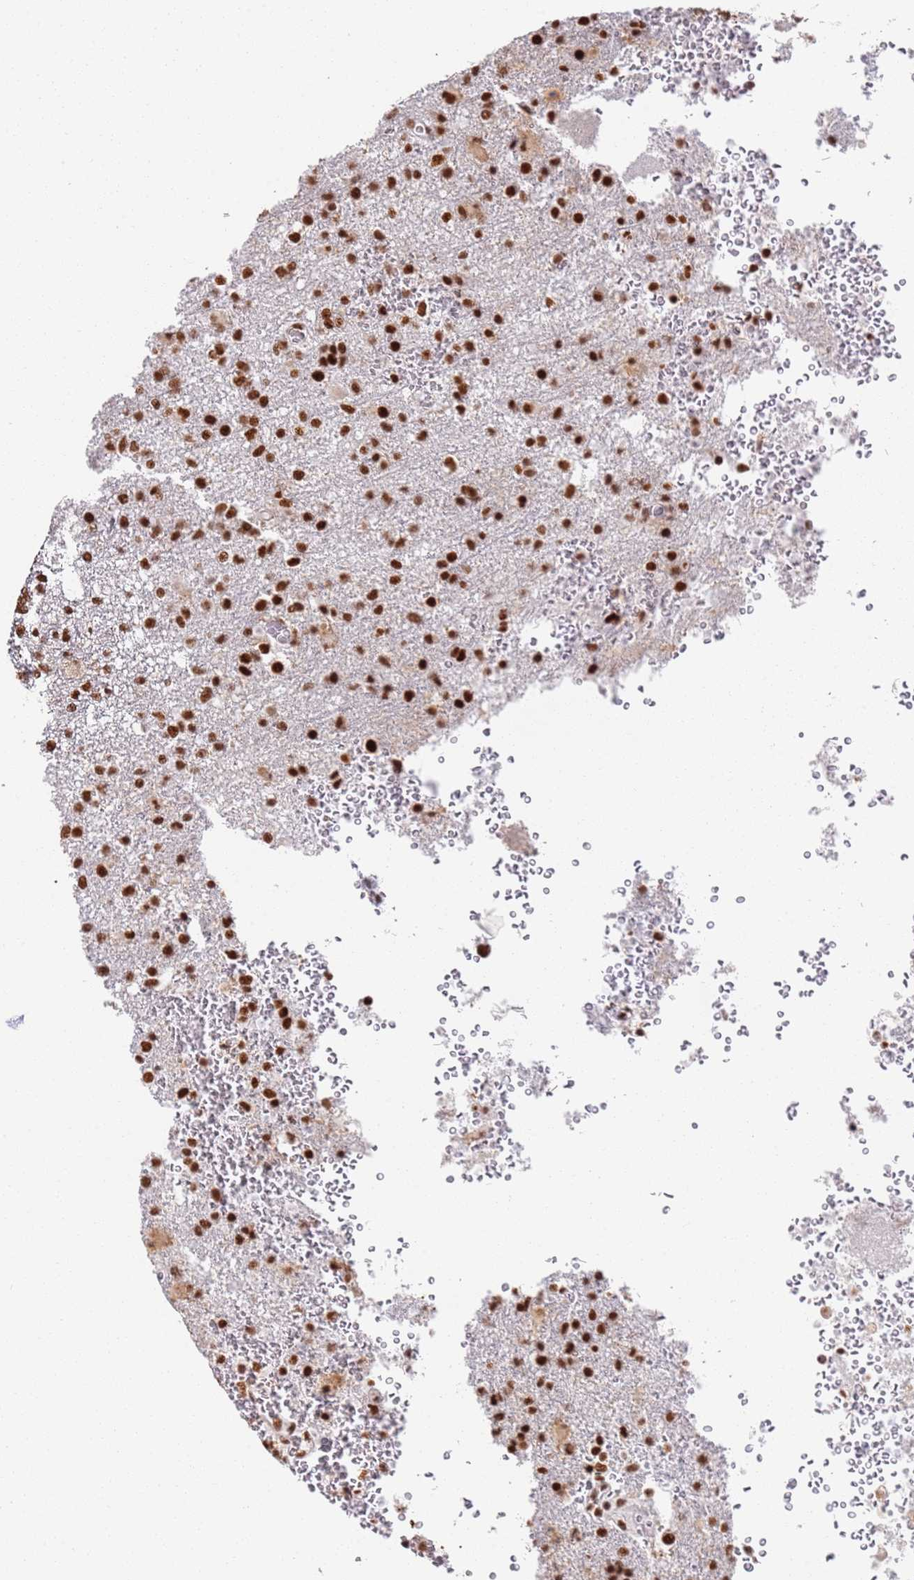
{"staining": {"intensity": "strong", "quantity": ">75%", "location": "nuclear"}, "tissue": "glioma", "cell_type": "Tumor cells", "image_type": "cancer", "snomed": [{"axis": "morphology", "description": "Glioma, malignant, High grade"}, {"axis": "topography", "description": "Brain"}], "caption": "Approximately >75% of tumor cells in malignant glioma (high-grade) display strong nuclear protein positivity as visualized by brown immunohistochemical staining.", "gene": "AKAP8L", "patient": {"sex": "female", "age": 74}}